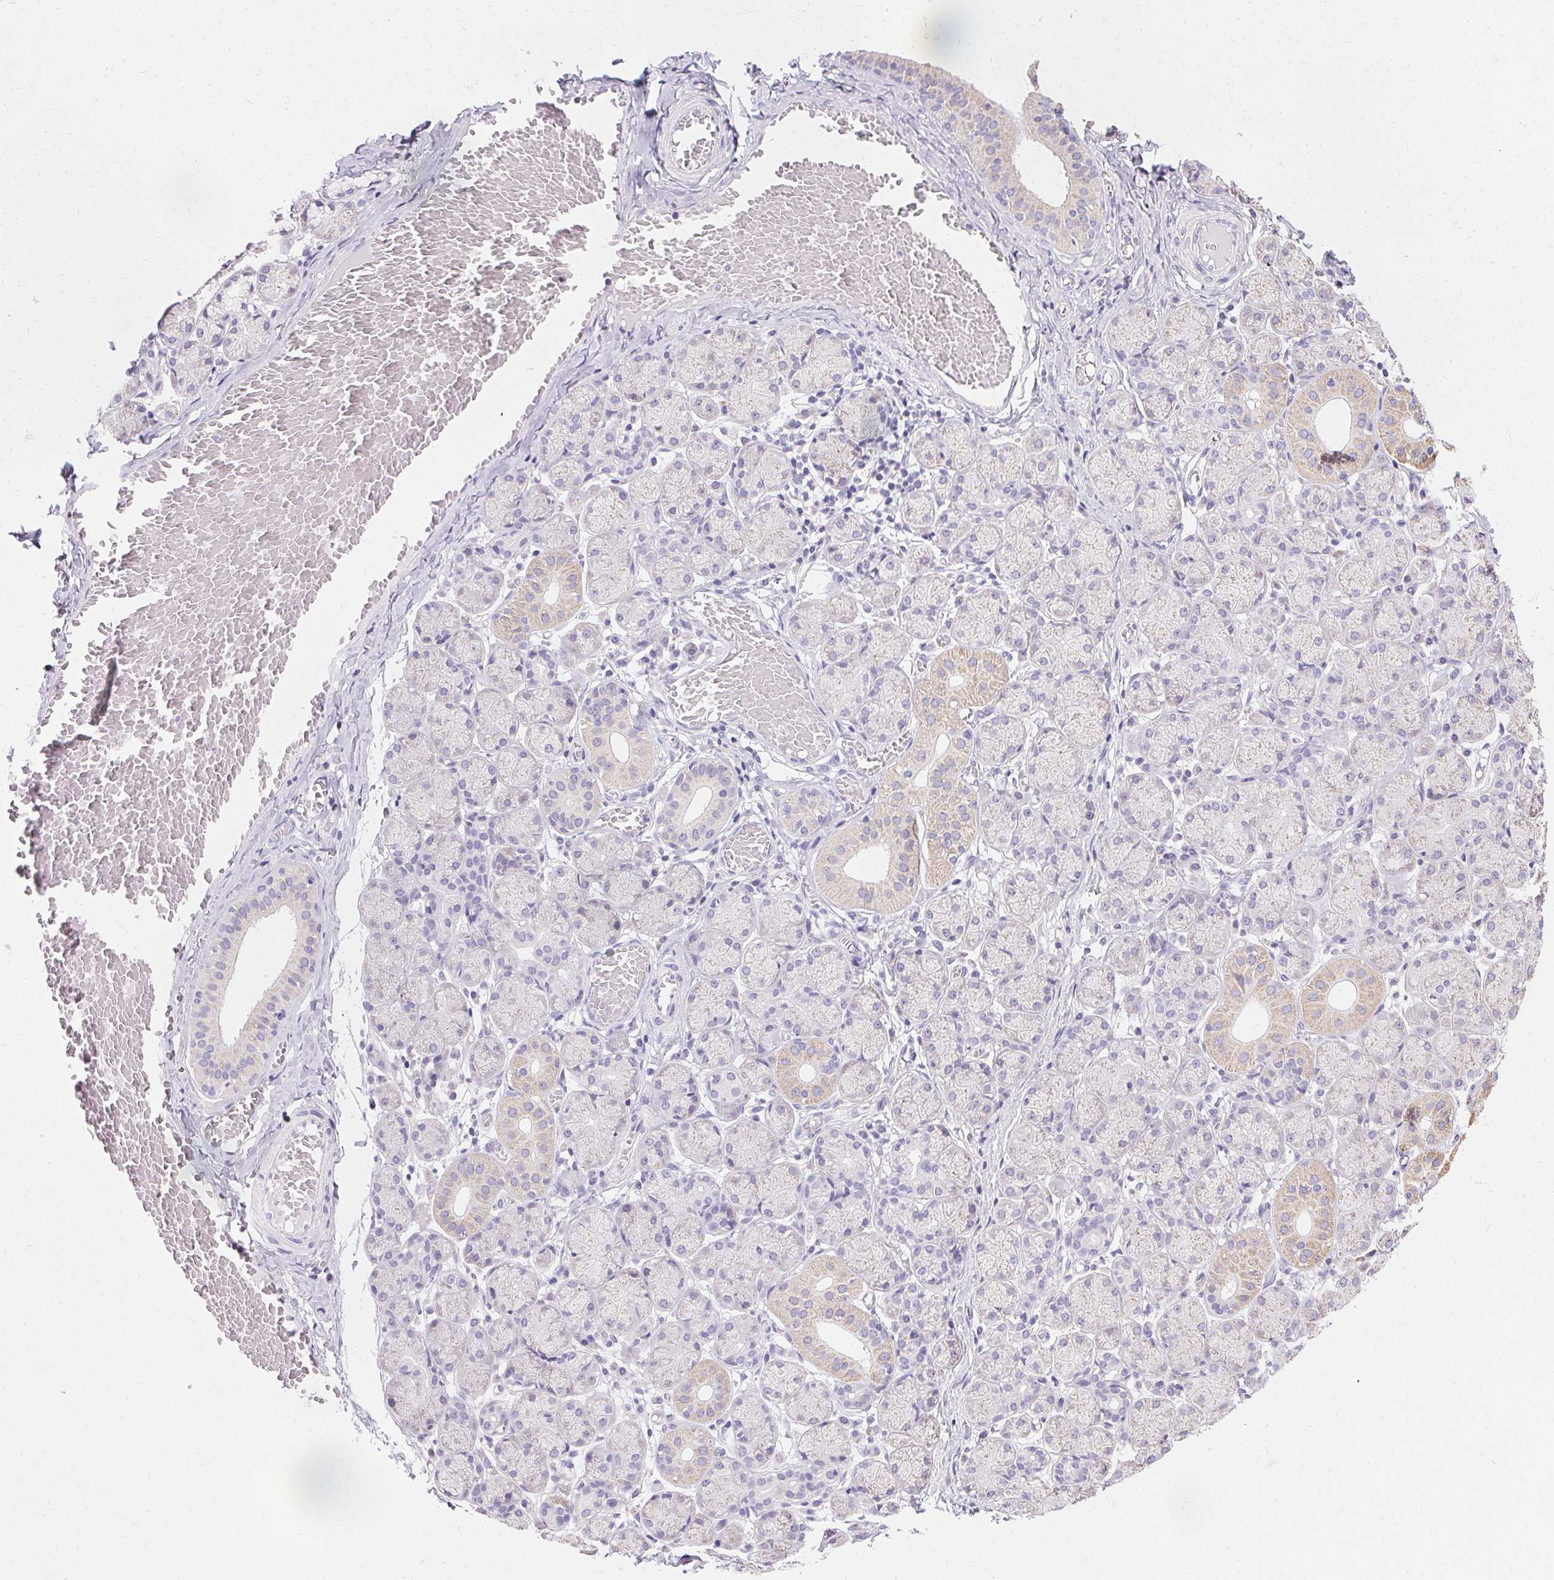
{"staining": {"intensity": "weak", "quantity": "<25%", "location": "cytoplasmic/membranous"}, "tissue": "salivary gland", "cell_type": "Glandular cells", "image_type": "normal", "snomed": [{"axis": "morphology", "description": "Normal tissue, NOS"}, {"axis": "topography", "description": "Salivary gland"}], "caption": "IHC histopathology image of benign salivary gland stained for a protein (brown), which exhibits no positivity in glandular cells.", "gene": "ASGR2", "patient": {"sex": "female", "age": 24}}